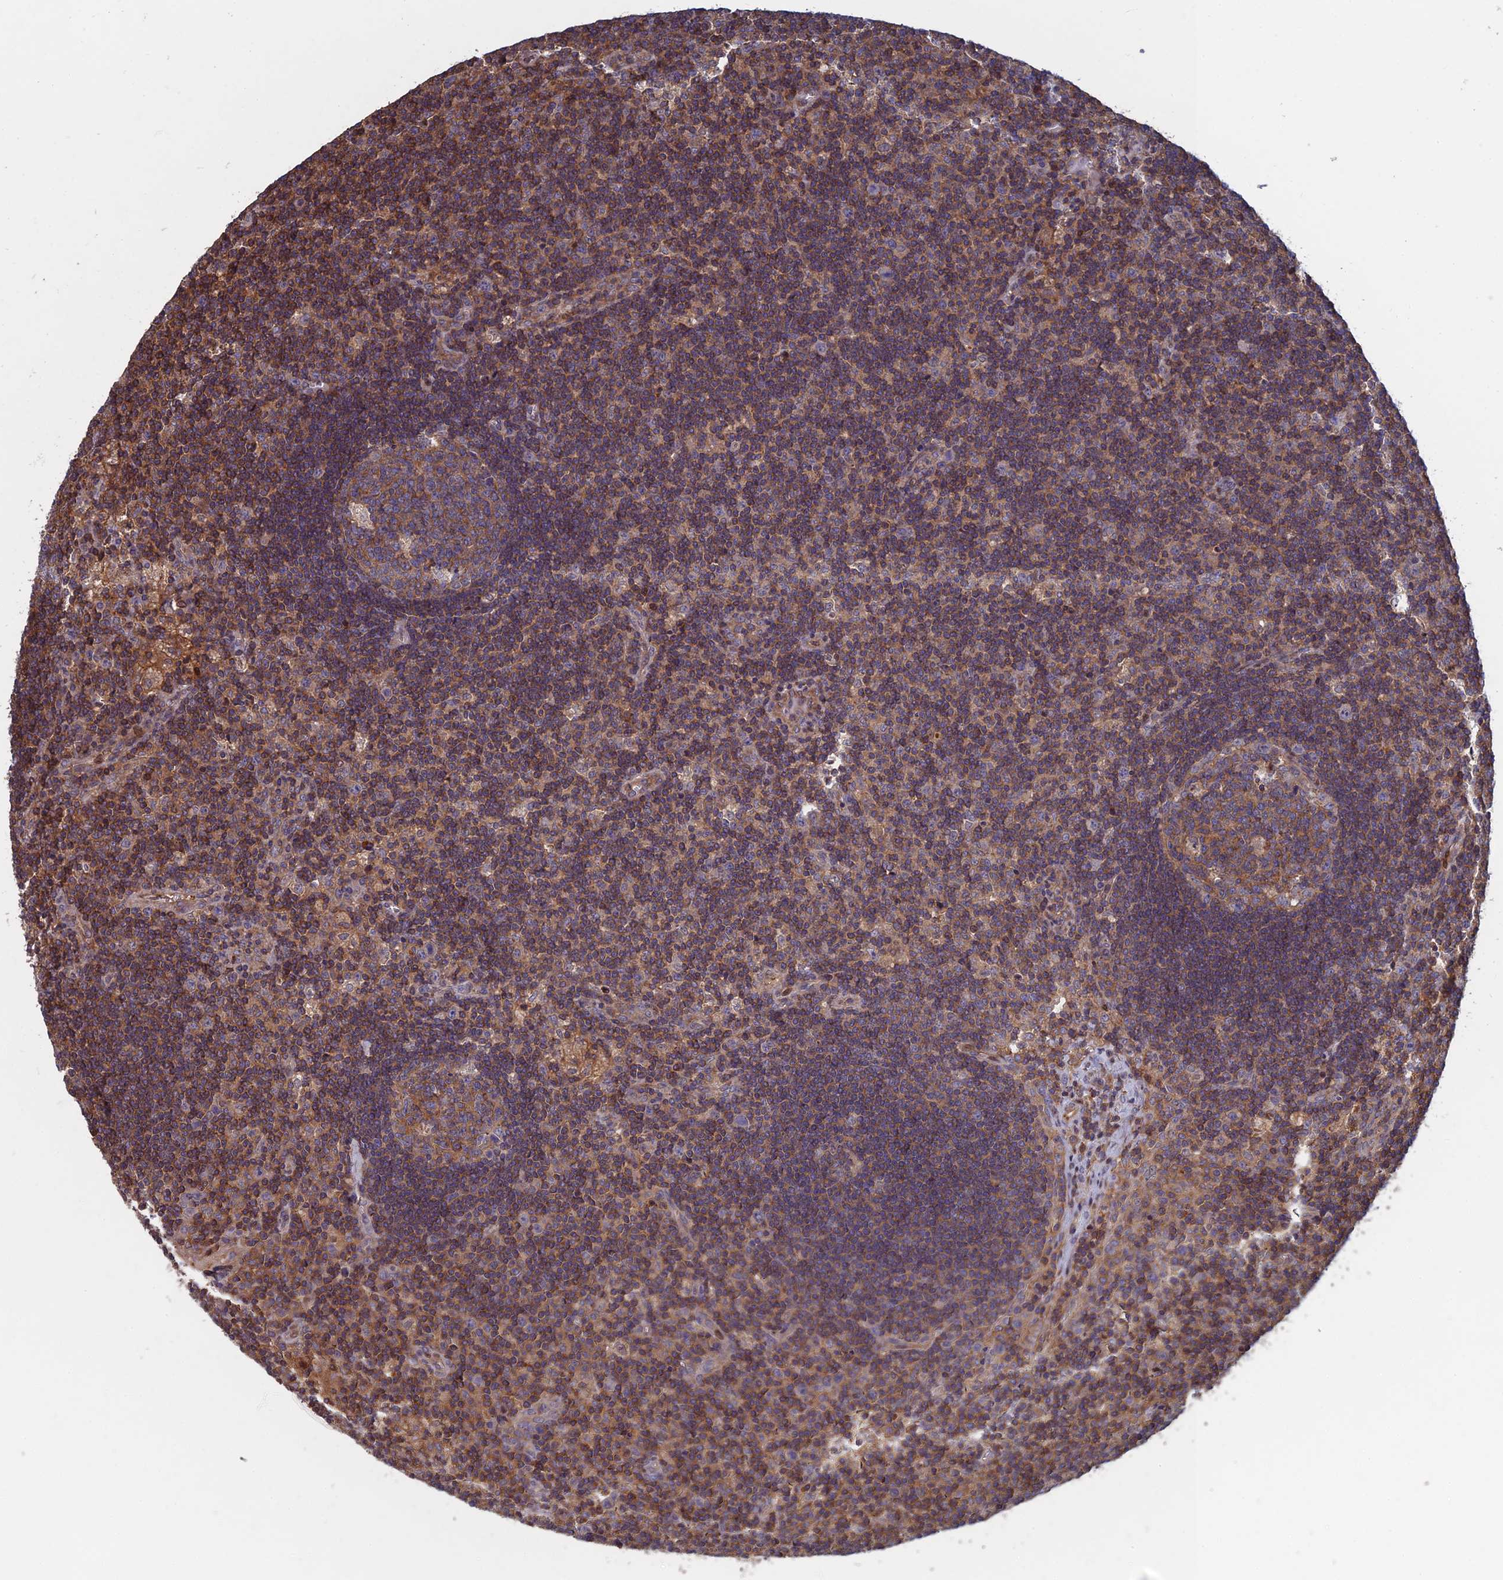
{"staining": {"intensity": "moderate", "quantity": ">75%", "location": "cytoplasmic/membranous"}, "tissue": "lymph node", "cell_type": "Germinal center cells", "image_type": "normal", "snomed": [{"axis": "morphology", "description": "Normal tissue, NOS"}, {"axis": "topography", "description": "Lymph node"}], "caption": "Lymph node stained with IHC exhibits moderate cytoplasmic/membranous positivity in about >75% of germinal center cells.", "gene": "C15orf62", "patient": {"sex": "male", "age": 58}}